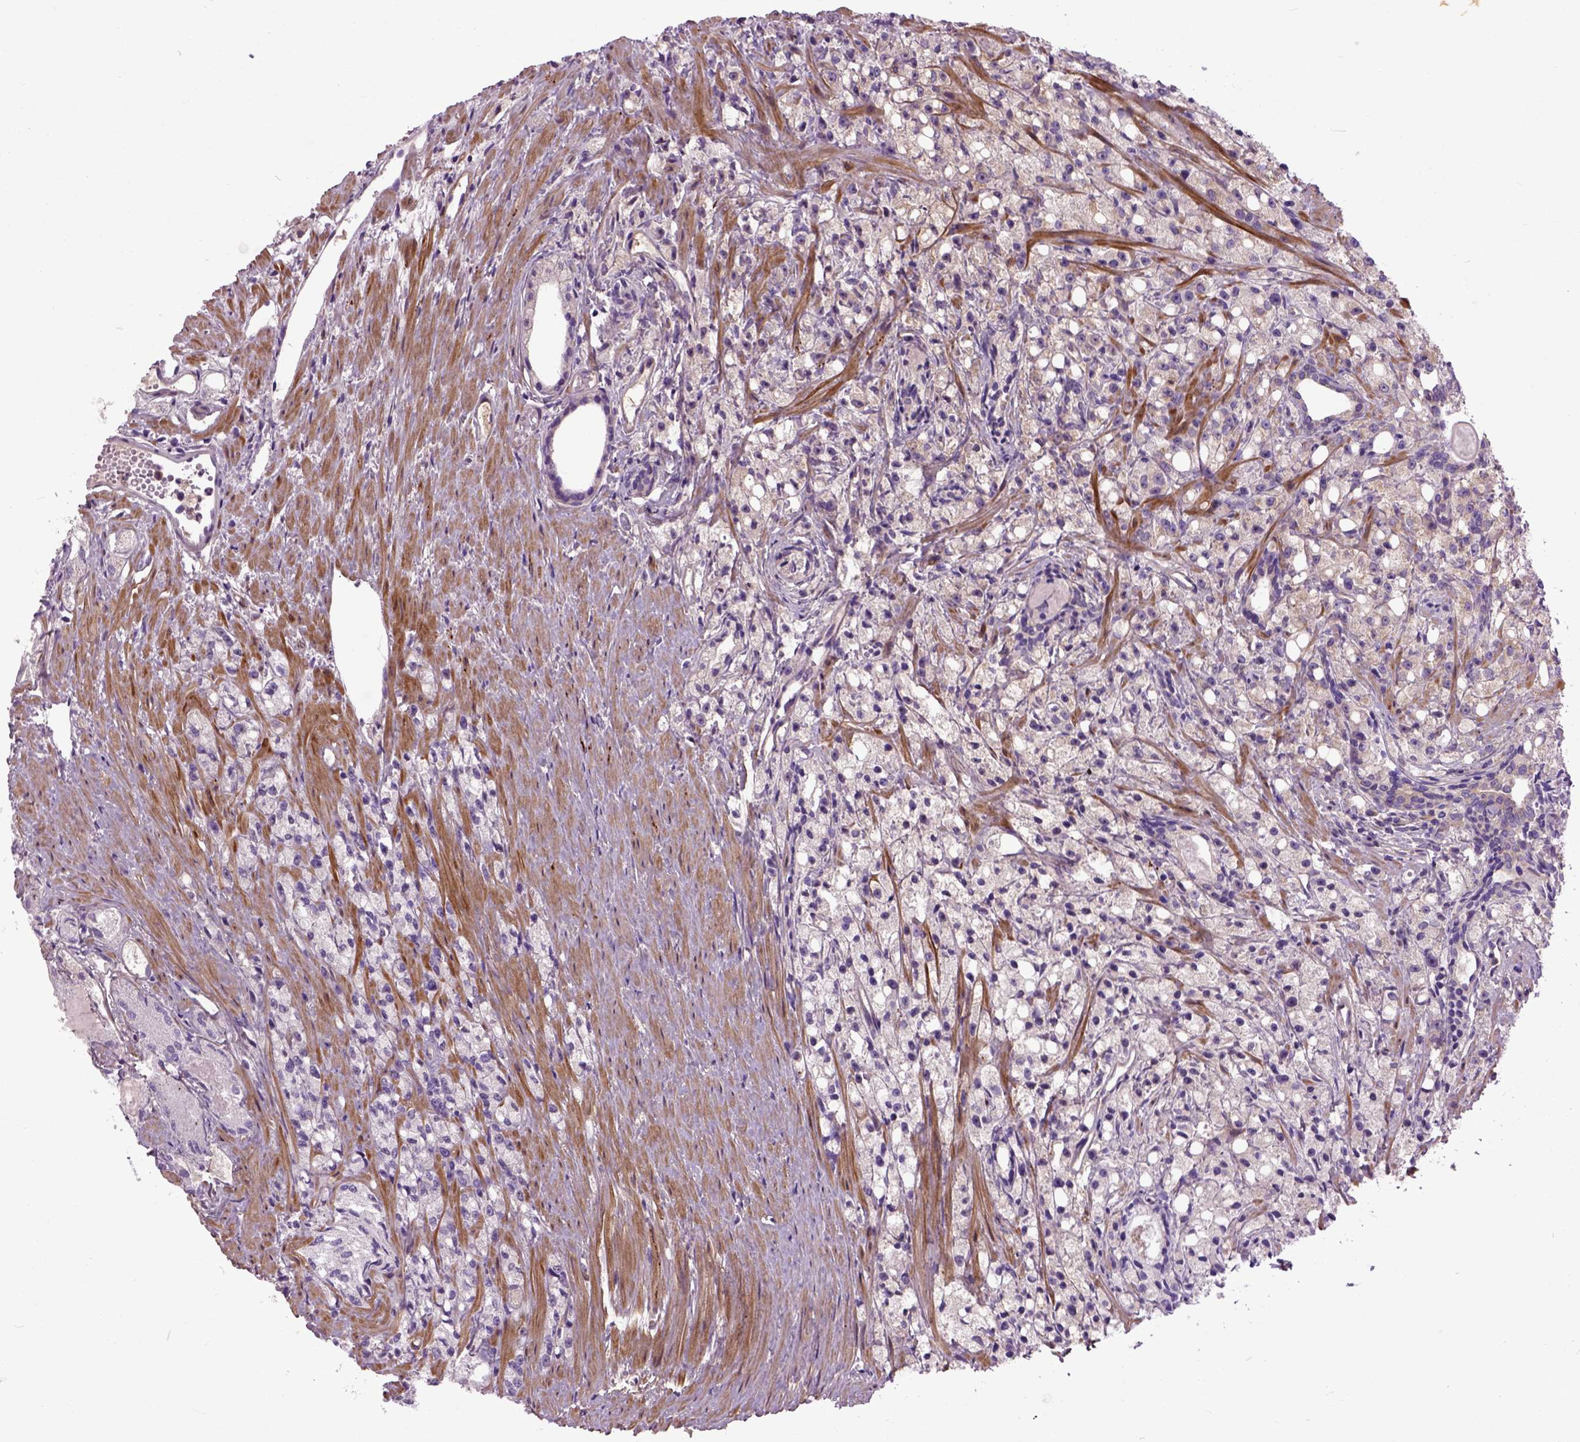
{"staining": {"intensity": "negative", "quantity": "none", "location": "none"}, "tissue": "prostate cancer", "cell_type": "Tumor cells", "image_type": "cancer", "snomed": [{"axis": "morphology", "description": "Adenocarcinoma, High grade"}, {"axis": "topography", "description": "Prostate"}], "caption": "This image is of prostate cancer (high-grade adenocarcinoma) stained with immunohistochemistry to label a protein in brown with the nuclei are counter-stained blue. There is no staining in tumor cells.", "gene": "MAPT", "patient": {"sex": "male", "age": 75}}